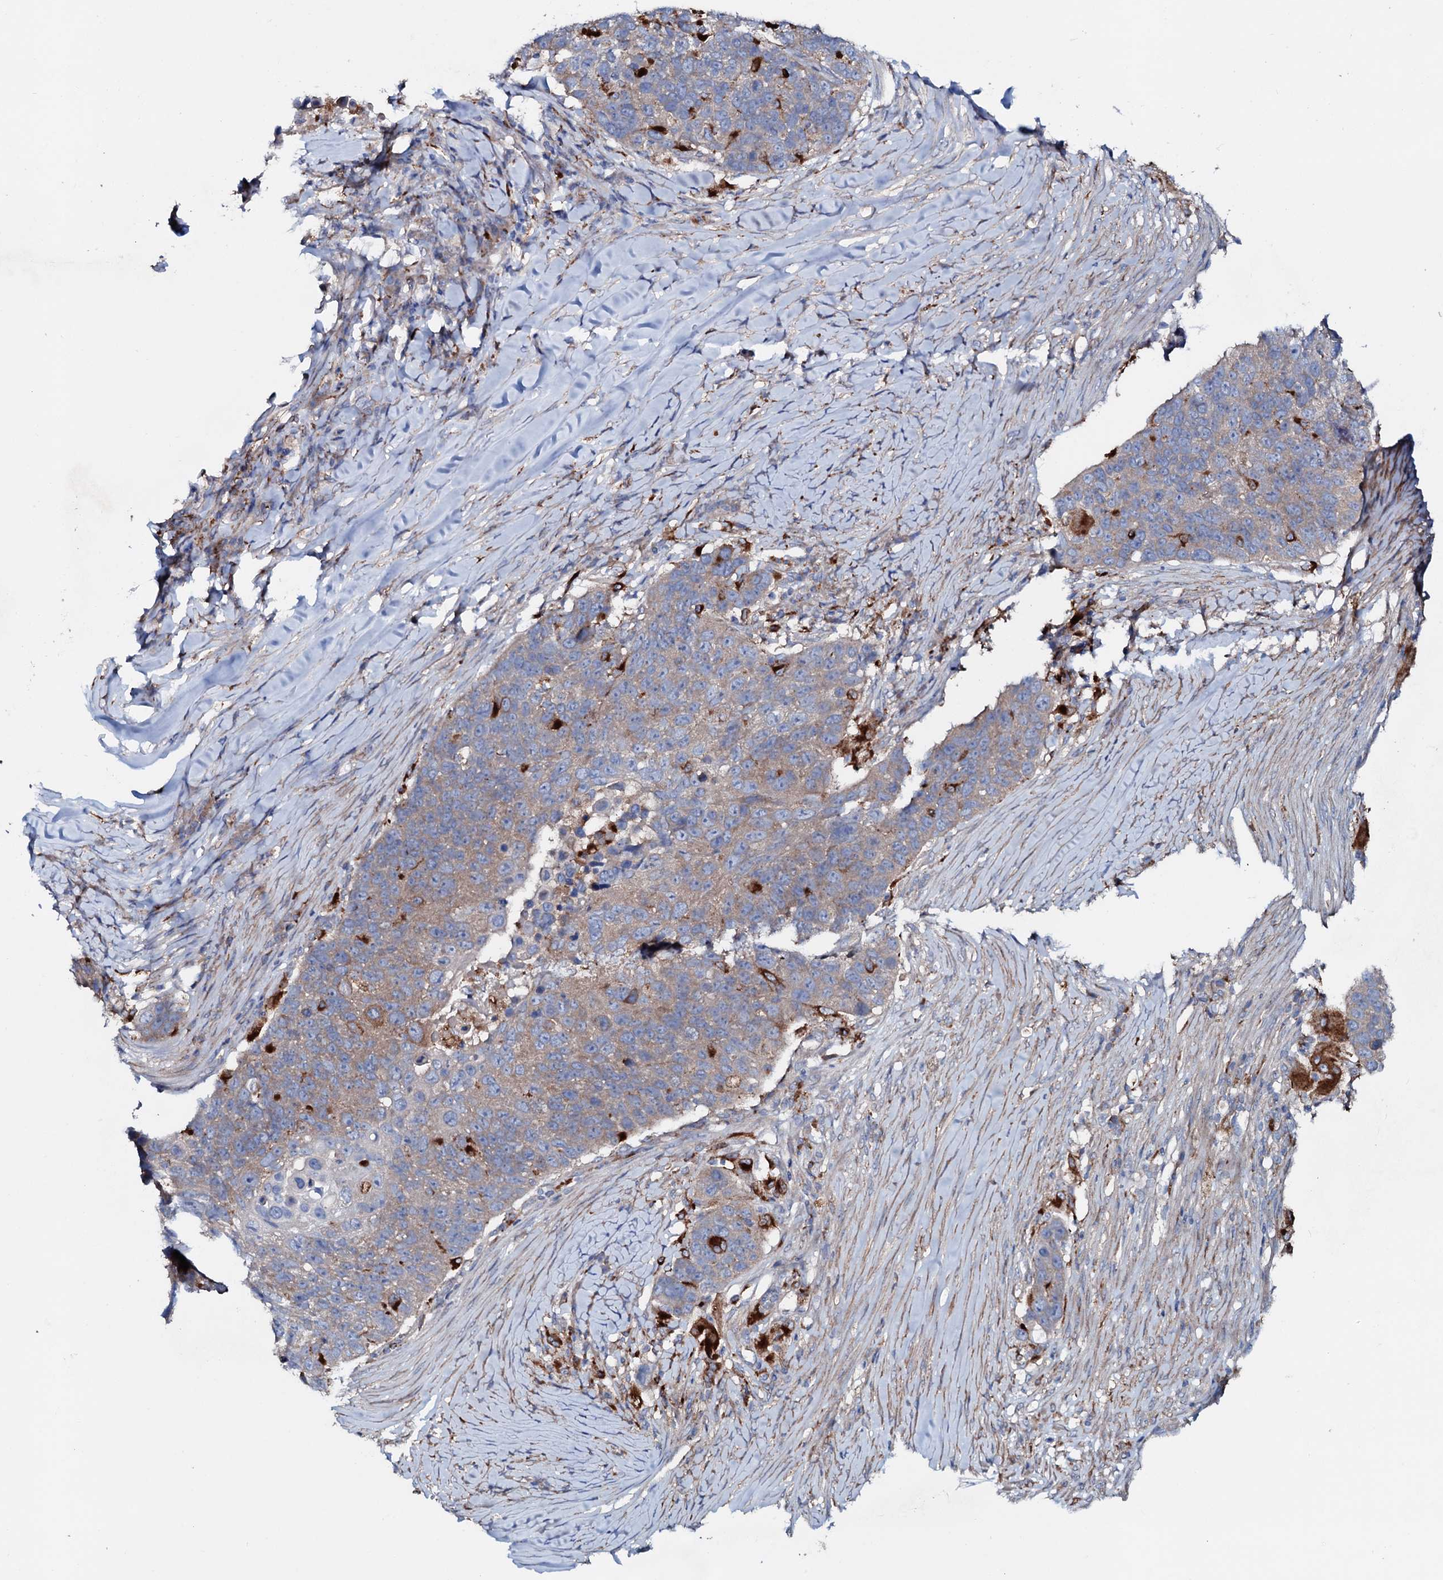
{"staining": {"intensity": "weak", "quantity": "25%-75%", "location": "cytoplasmic/membranous"}, "tissue": "lung cancer", "cell_type": "Tumor cells", "image_type": "cancer", "snomed": [{"axis": "morphology", "description": "Normal tissue, NOS"}, {"axis": "morphology", "description": "Squamous cell carcinoma, NOS"}, {"axis": "topography", "description": "Lymph node"}, {"axis": "topography", "description": "Lung"}], "caption": "Lung squamous cell carcinoma stained for a protein (brown) exhibits weak cytoplasmic/membranous positive expression in approximately 25%-75% of tumor cells.", "gene": "P2RX4", "patient": {"sex": "male", "age": 66}}